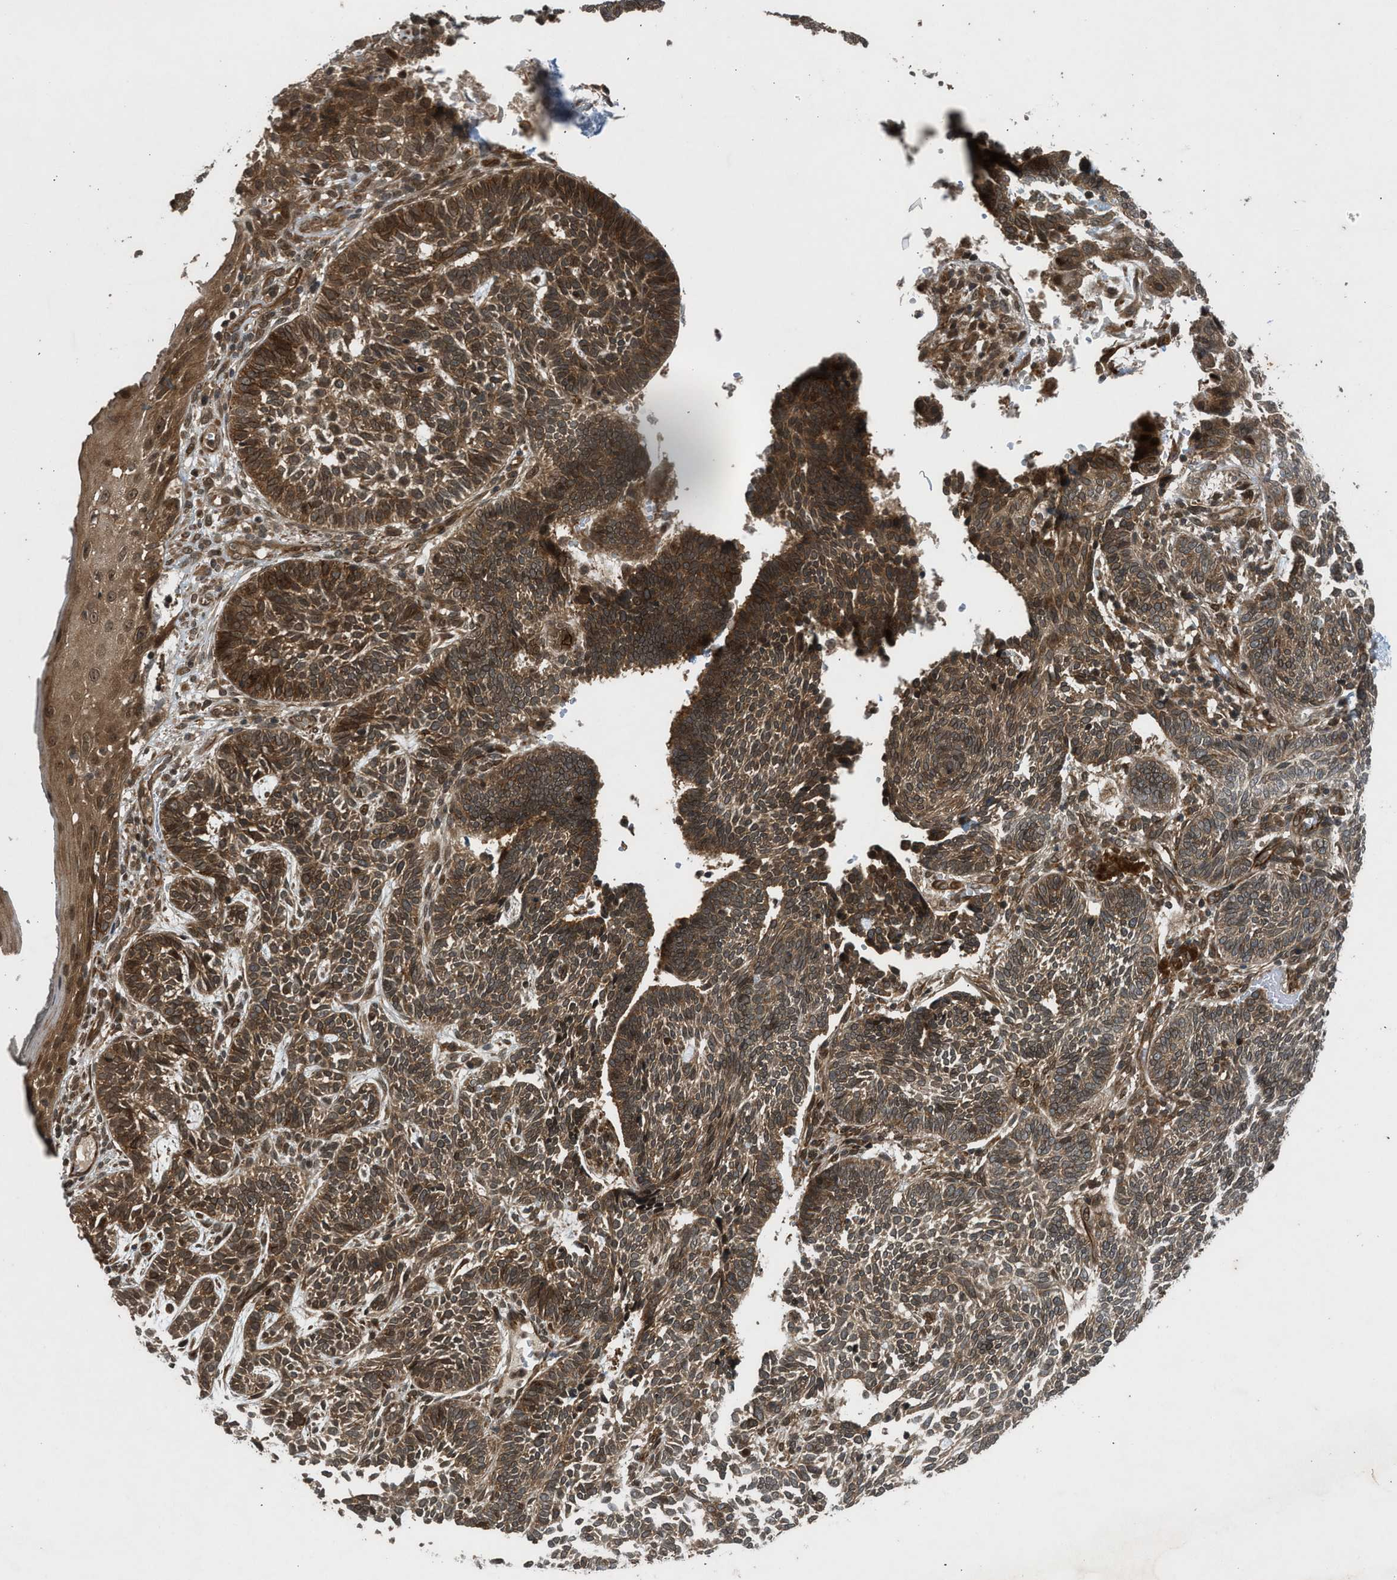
{"staining": {"intensity": "strong", "quantity": ">75%", "location": "cytoplasmic/membranous"}, "tissue": "skin cancer", "cell_type": "Tumor cells", "image_type": "cancer", "snomed": [{"axis": "morphology", "description": "Normal tissue, NOS"}, {"axis": "morphology", "description": "Basal cell carcinoma"}, {"axis": "topography", "description": "Skin"}], "caption": "Immunohistochemical staining of basal cell carcinoma (skin) reveals high levels of strong cytoplasmic/membranous protein staining in approximately >75% of tumor cells.", "gene": "TXNL1", "patient": {"sex": "male", "age": 87}}